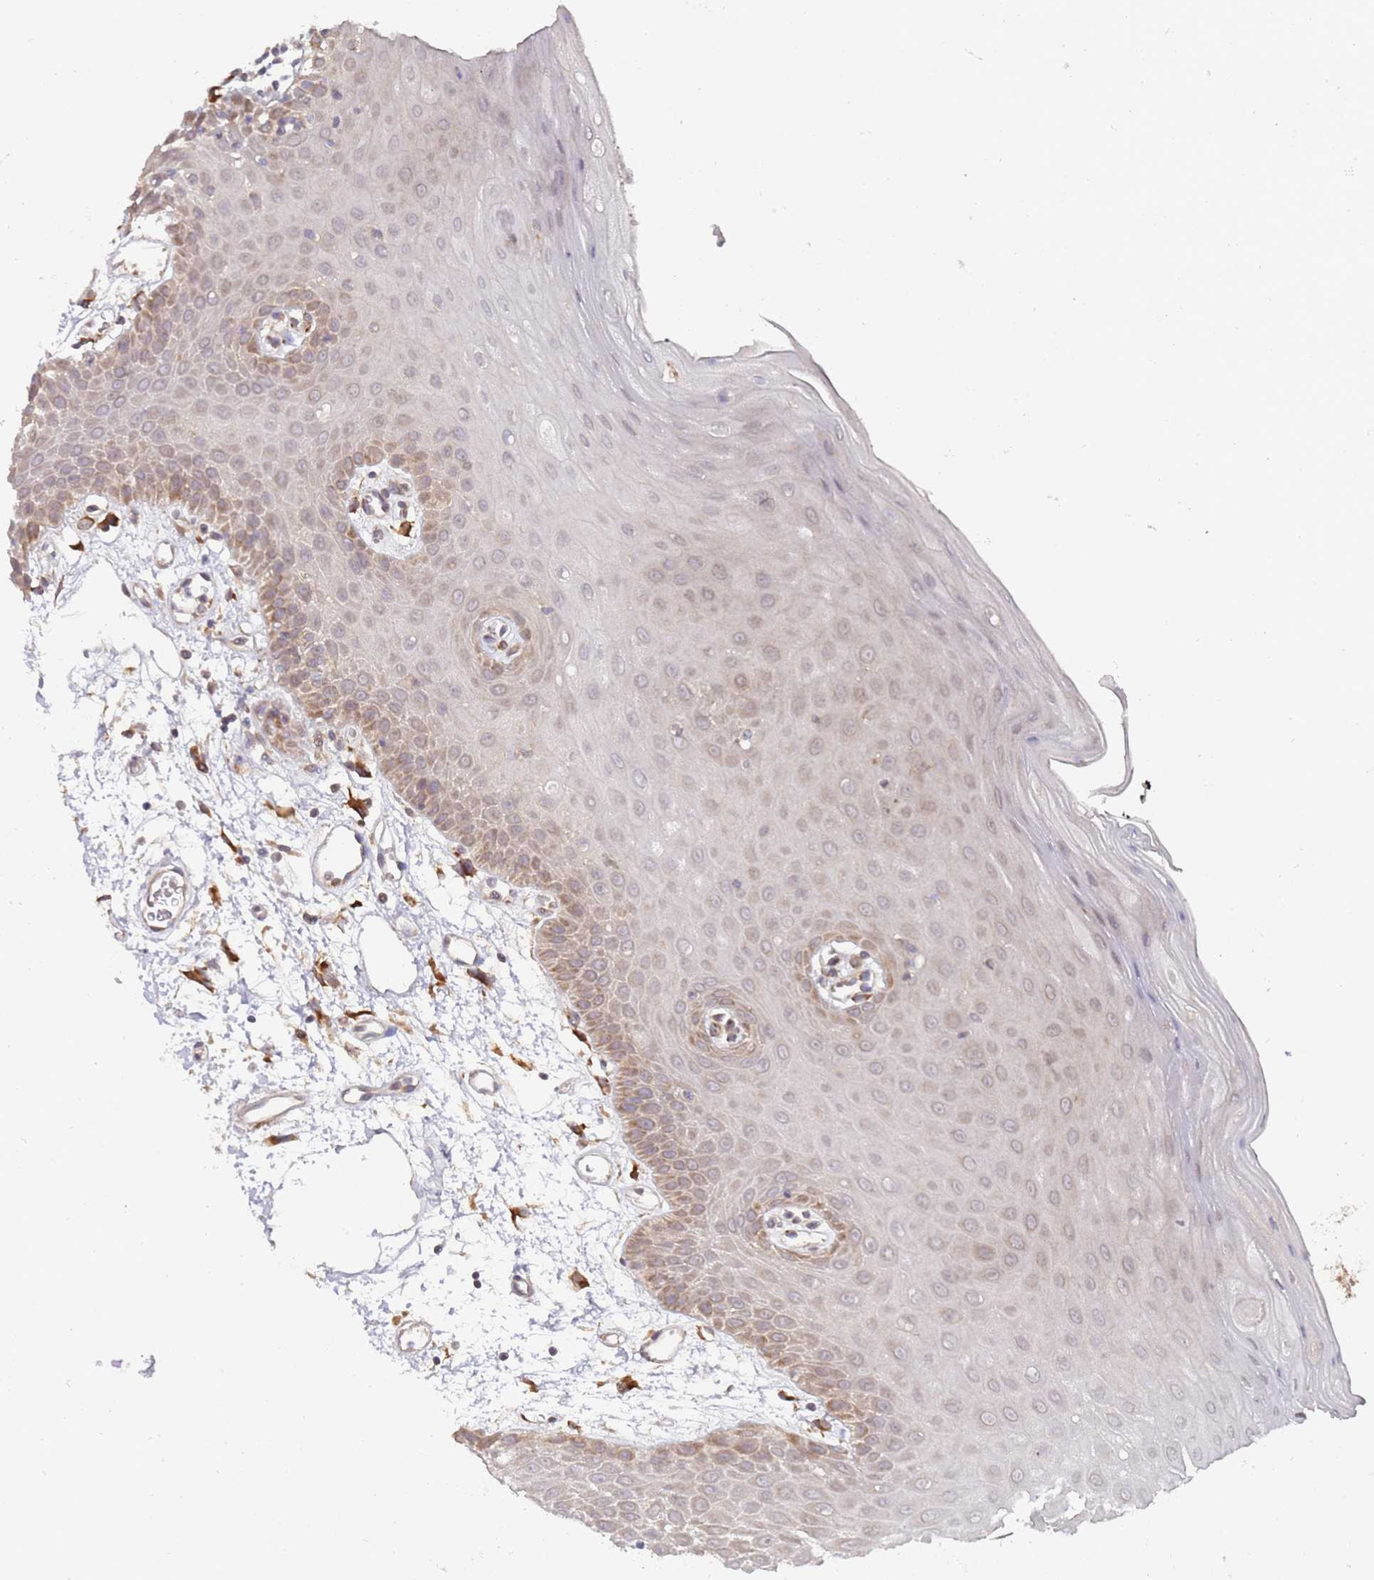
{"staining": {"intensity": "weak", "quantity": "25%-75%", "location": "cytoplasmic/membranous"}, "tissue": "oral mucosa", "cell_type": "Squamous epithelial cells", "image_type": "normal", "snomed": [{"axis": "morphology", "description": "Normal tissue, NOS"}, {"axis": "topography", "description": "Oral tissue"}, {"axis": "topography", "description": "Tounge, NOS"}], "caption": "Weak cytoplasmic/membranous staining is present in approximately 25%-75% of squamous epithelial cells in unremarkable oral mucosa. (DAB (3,3'-diaminobenzidine) IHC, brown staining for protein, blue staining for nuclei).", "gene": "VRK2", "patient": {"sex": "female", "age": 59}}